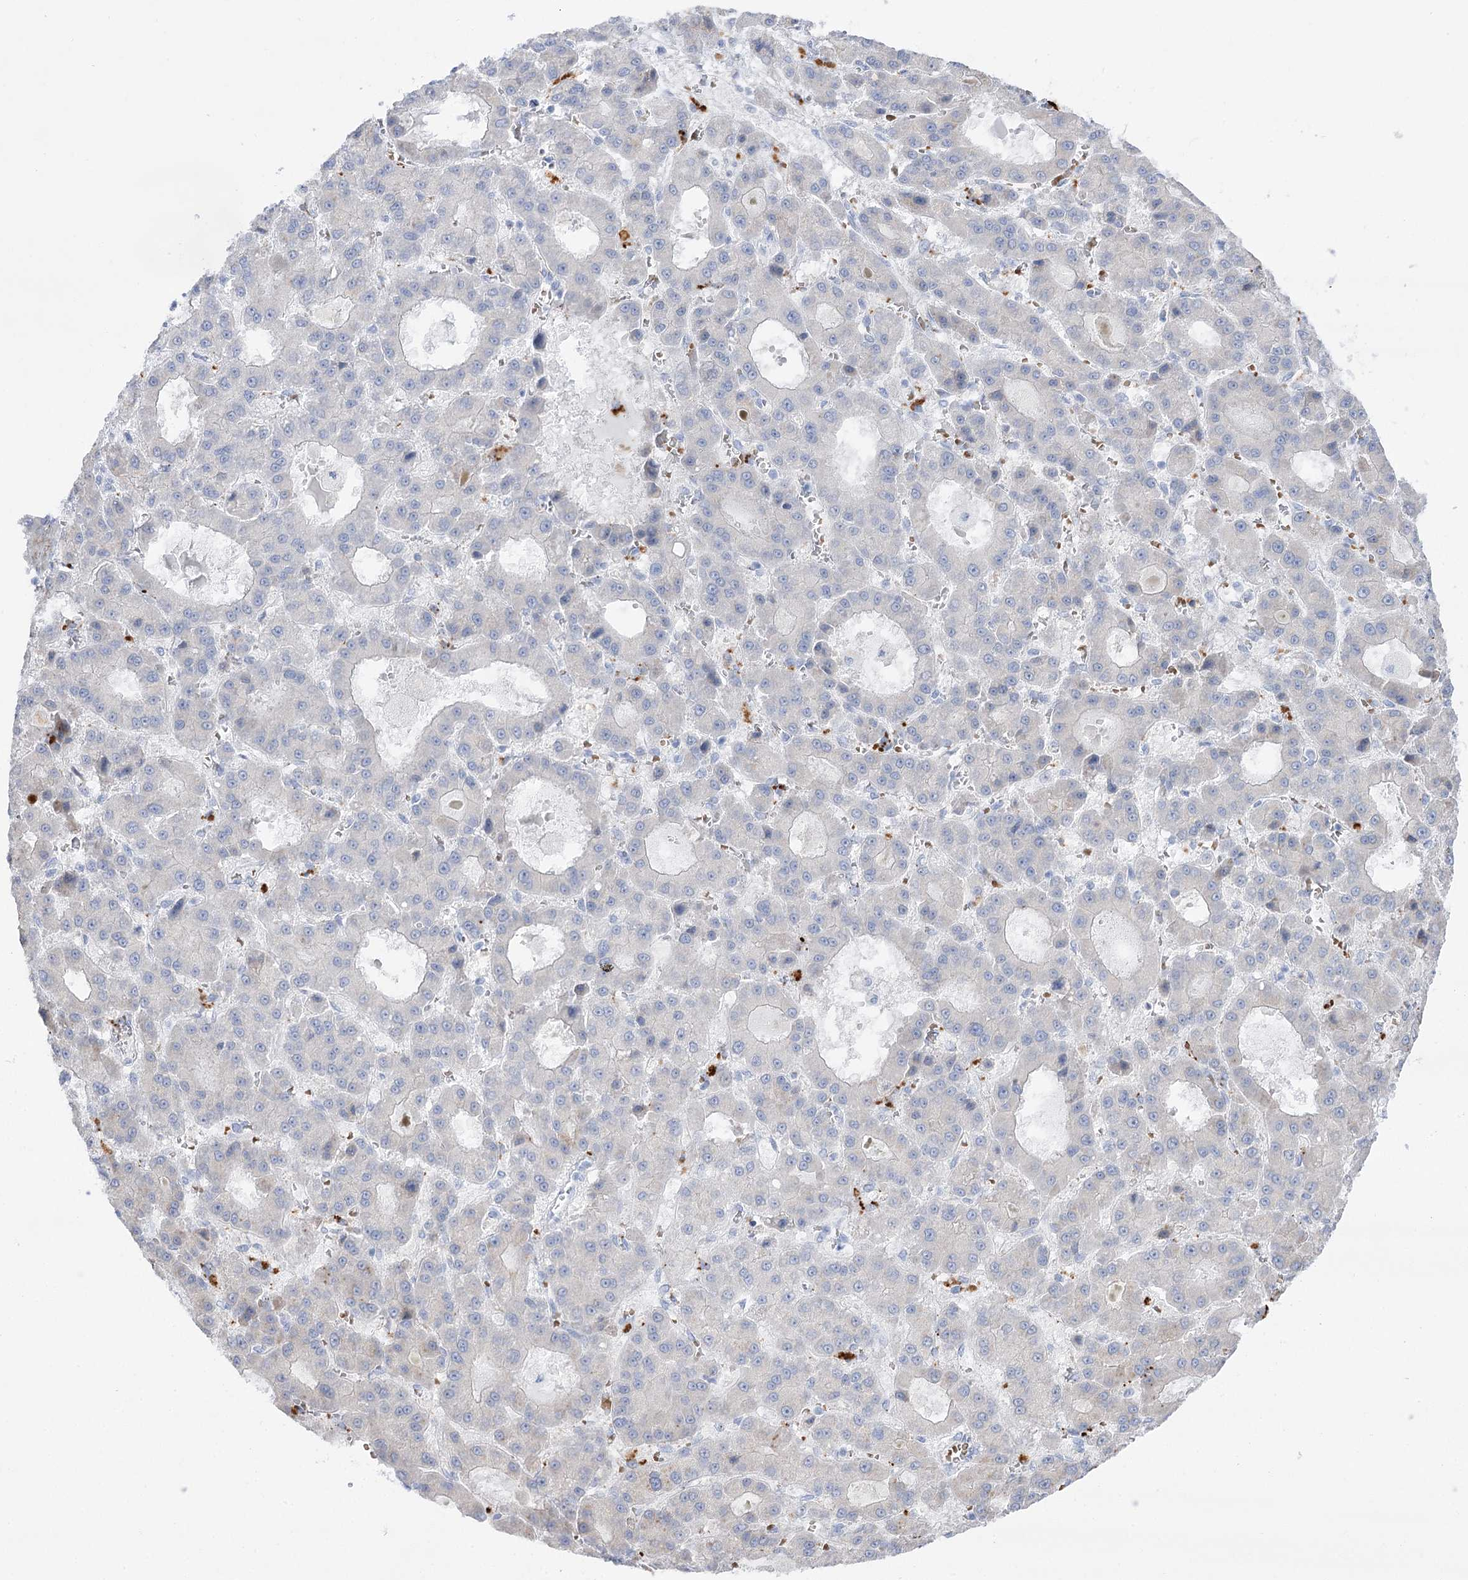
{"staining": {"intensity": "negative", "quantity": "none", "location": "none"}, "tissue": "liver cancer", "cell_type": "Tumor cells", "image_type": "cancer", "snomed": [{"axis": "morphology", "description": "Carcinoma, Hepatocellular, NOS"}, {"axis": "topography", "description": "Liver"}], "caption": "Immunohistochemistry micrograph of neoplastic tissue: human liver hepatocellular carcinoma stained with DAB exhibits no significant protein expression in tumor cells. (Brightfield microscopy of DAB immunohistochemistry at high magnification).", "gene": "SIAE", "patient": {"sex": "male", "age": 70}}